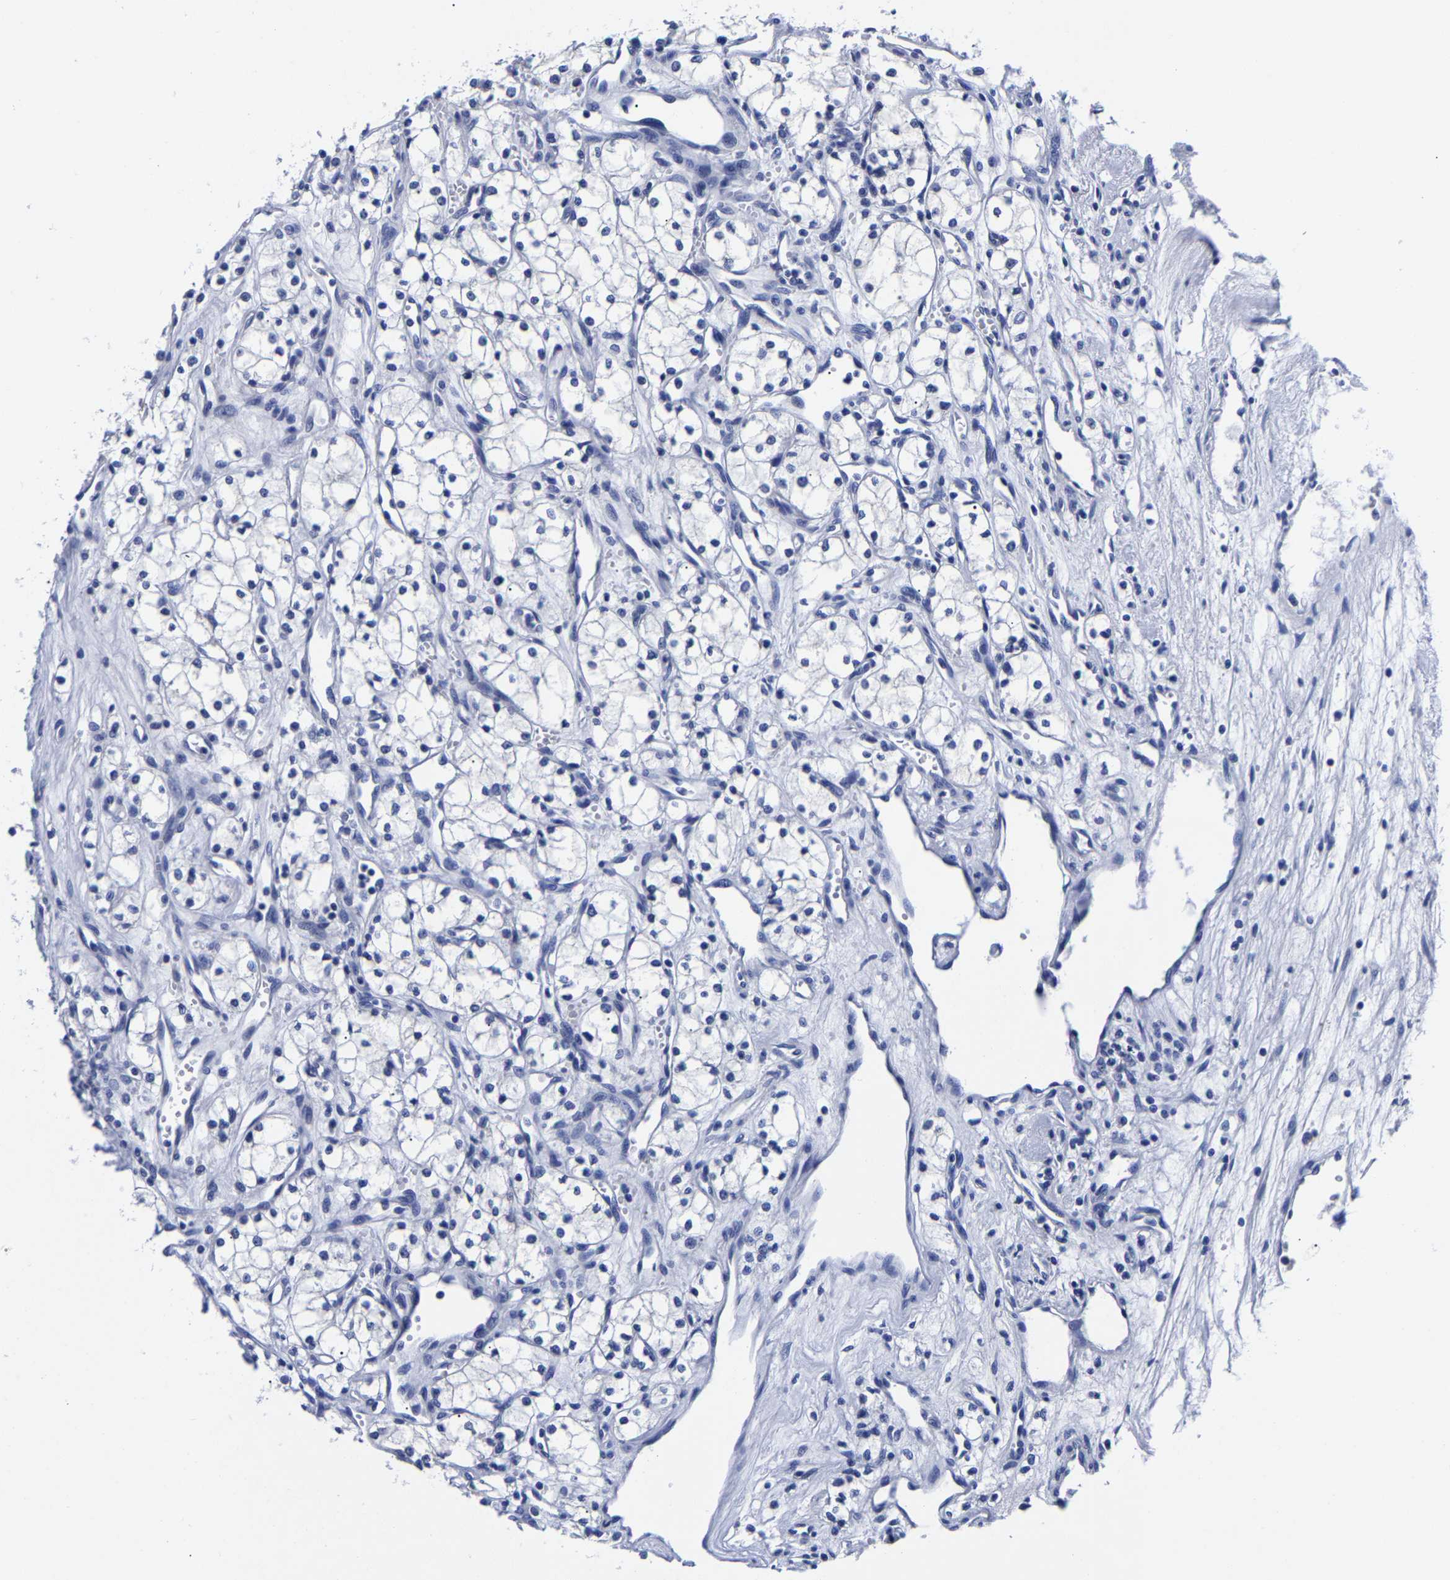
{"staining": {"intensity": "negative", "quantity": "none", "location": "none"}, "tissue": "renal cancer", "cell_type": "Tumor cells", "image_type": "cancer", "snomed": [{"axis": "morphology", "description": "Adenocarcinoma, NOS"}, {"axis": "topography", "description": "Kidney"}], "caption": "High power microscopy photomicrograph of an immunohistochemistry photomicrograph of renal cancer (adenocarcinoma), revealing no significant expression in tumor cells.", "gene": "CPA2", "patient": {"sex": "male", "age": 59}}